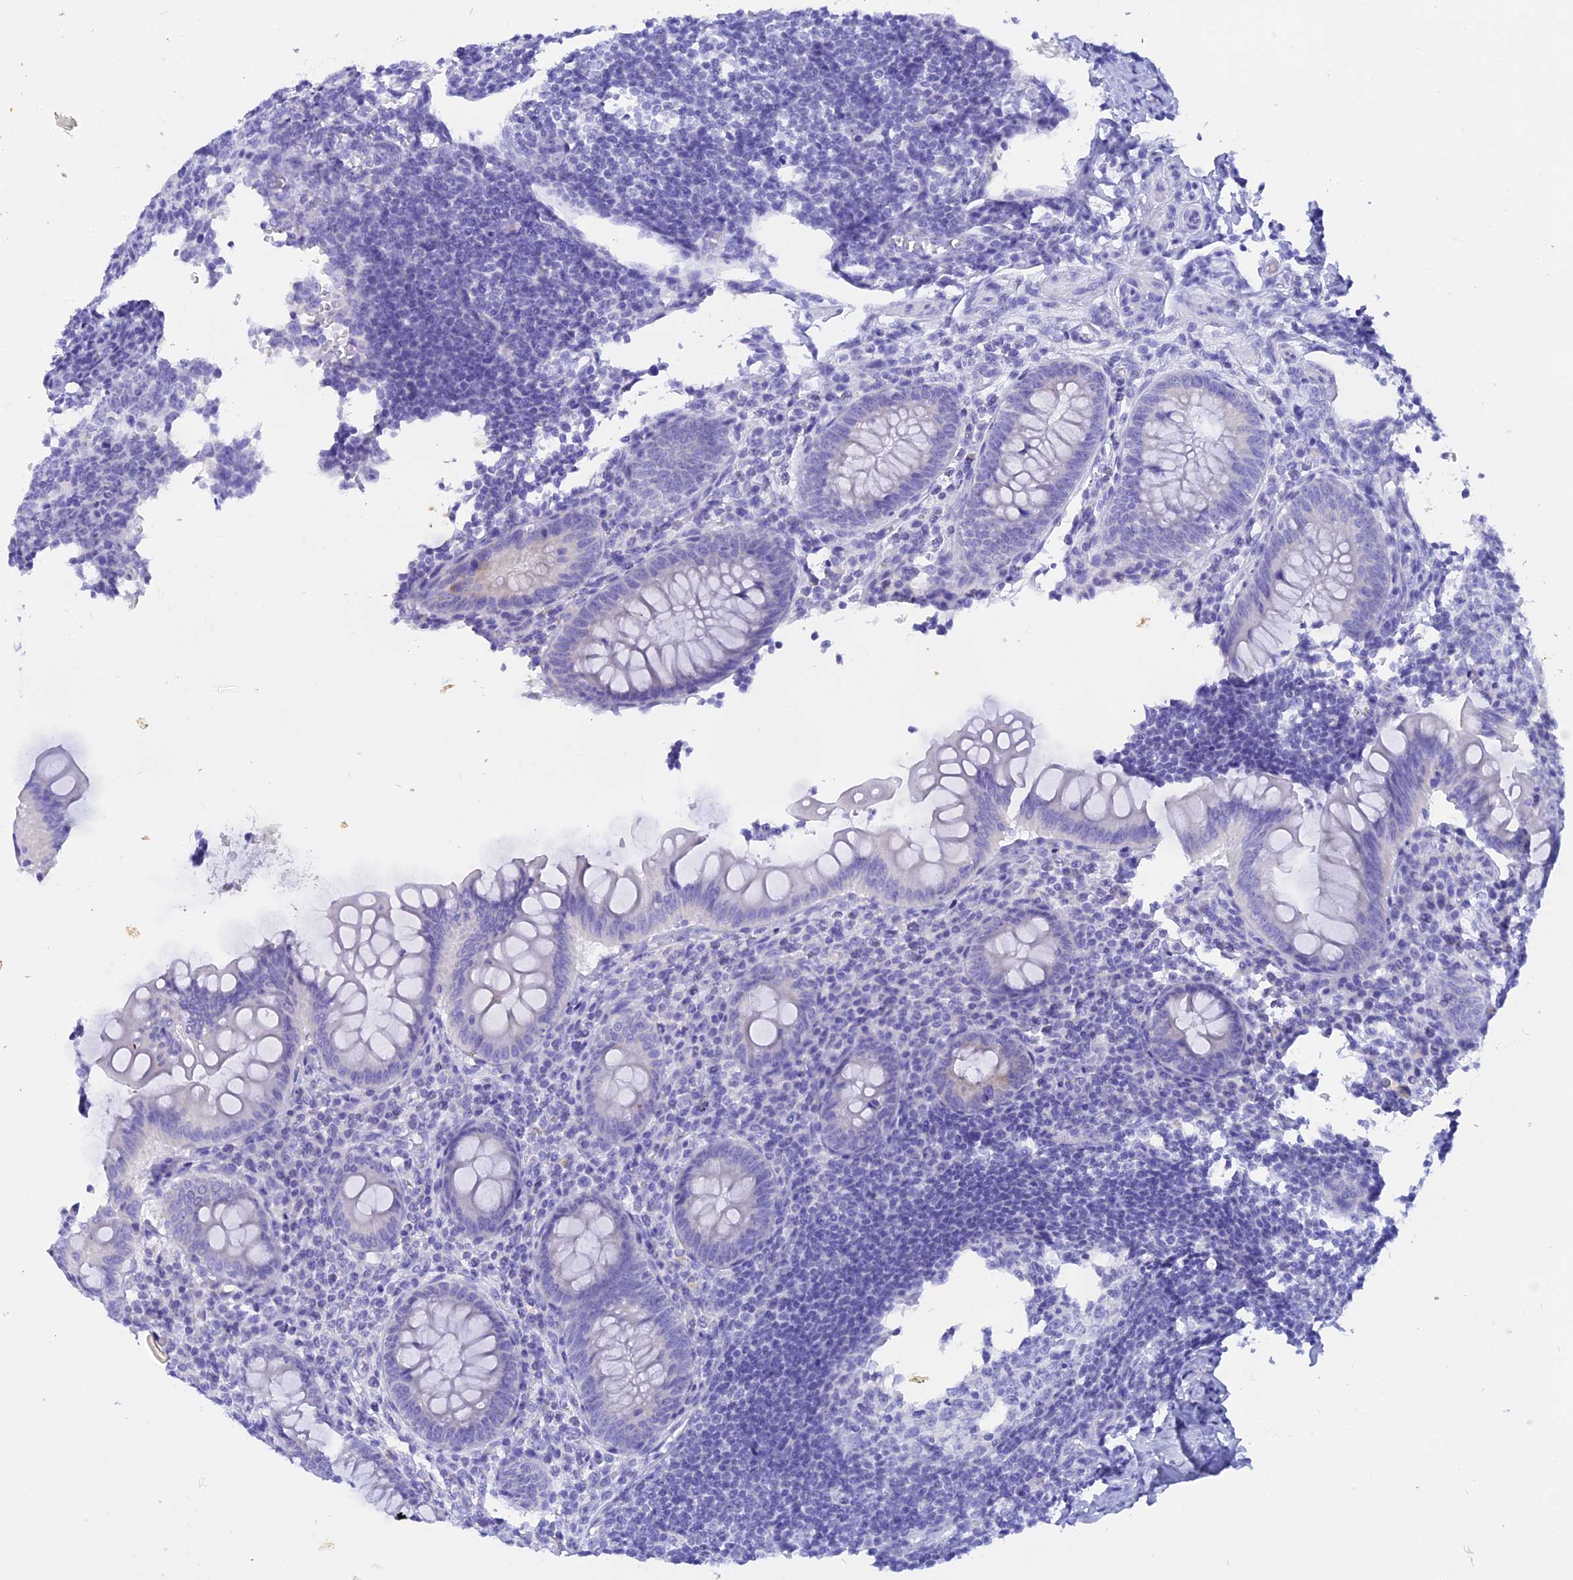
{"staining": {"intensity": "negative", "quantity": "none", "location": "none"}, "tissue": "appendix", "cell_type": "Glandular cells", "image_type": "normal", "snomed": [{"axis": "morphology", "description": "Normal tissue, NOS"}, {"axis": "topography", "description": "Appendix"}], "caption": "The histopathology image demonstrates no significant expression in glandular cells of appendix.", "gene": "ISCA1", "patient": {"sex": "female", "age": 33}}